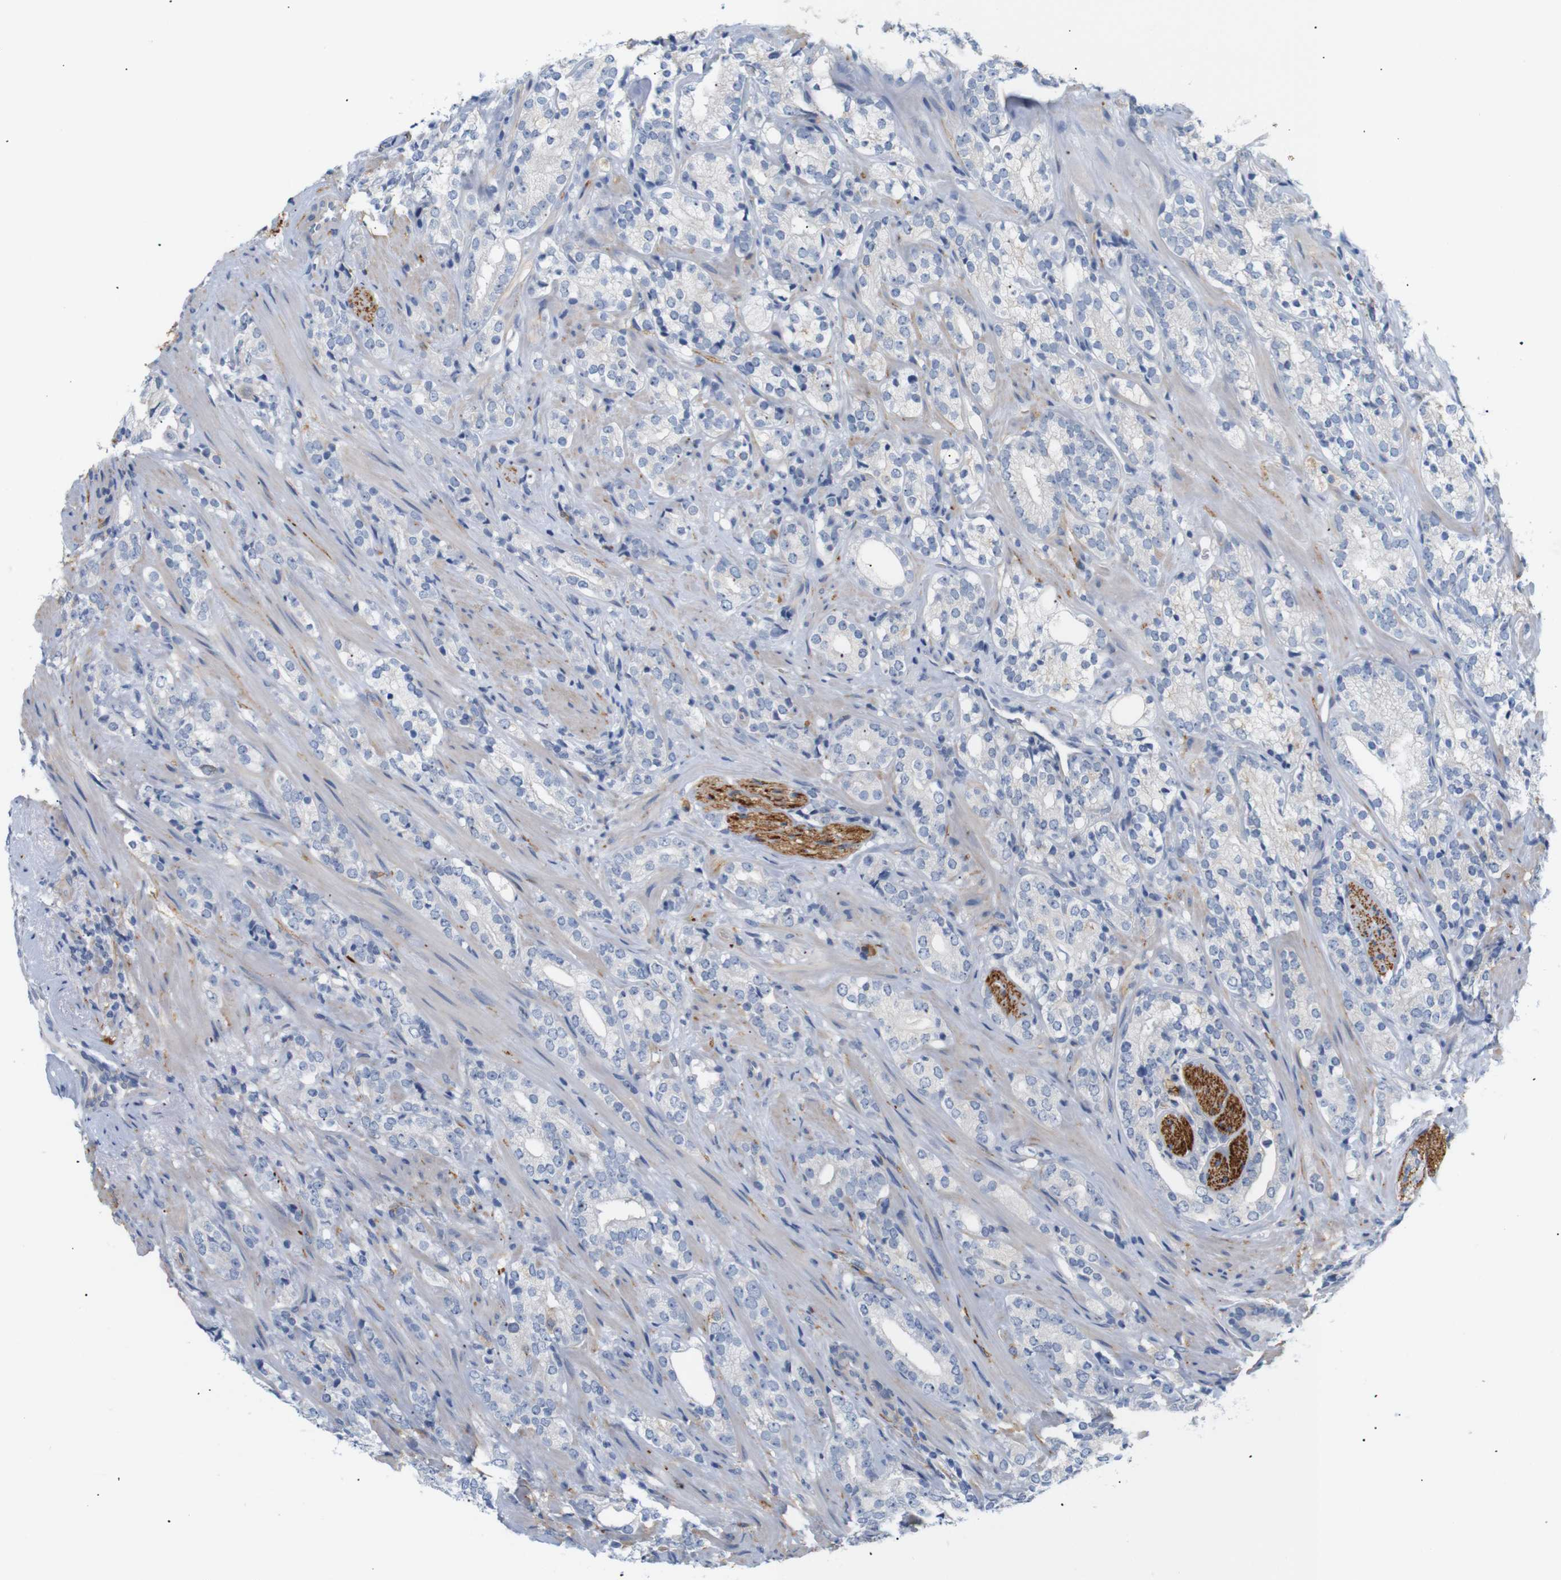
{"staining": {"intensity": "negative", "quantity": "none", "location": "none"}, "tissue": "prostate cancer", "cell_type": "Tumor cells", "image_type": "cancer", "snomed": [{"axis": "morphology", "description": "Adenocarcinoma, High grade"}, {"axis": "topography", "description": "Prostate"}], "caption": "IHC histopathology image of prostate cancer stained for a protein (brown), which demonstrates no expression in tumor cells.", "gene": "STMN3", "patient": {"sex": "male", "age": 71}}